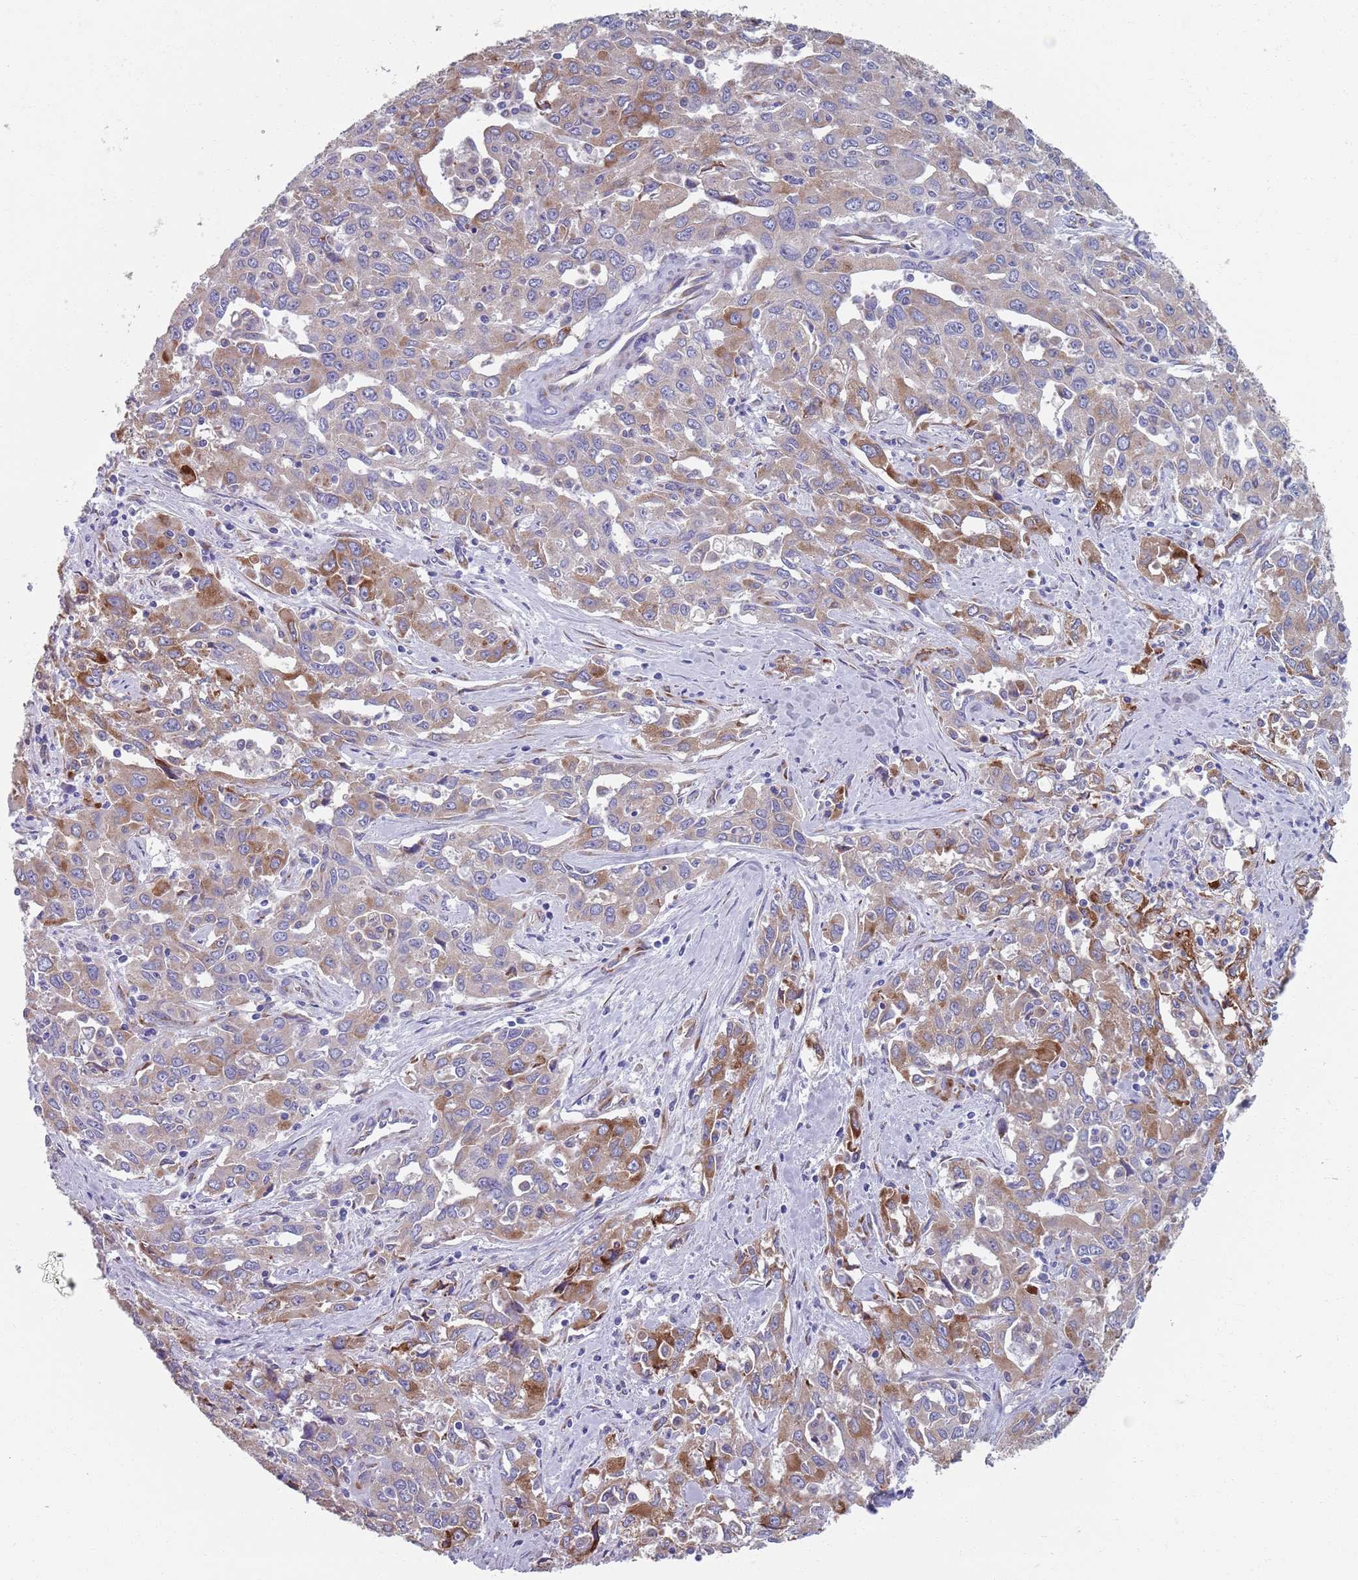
{"staining": {"intensity": "moderate", "quantity": "25%-75%", "location": "cytoplasmic/membranous"}, "tissue": "liver cancer", "cell_type": "Tumor cells", "image_type": "cancer", "snomed": [{"axis": "morphology", "description": "Carcinoma, Hepatocellular, NOS"}, {"axis": "topography", "description": "Liver"}], "caption": "This image shows IHC staining of human liver cancer, with medium moderate cytoplasmic/membranous expression in approximately 25%-75% of tumor cells.", "gene": "PLOD1", "patient": {"sex": "male", "age": 63}}